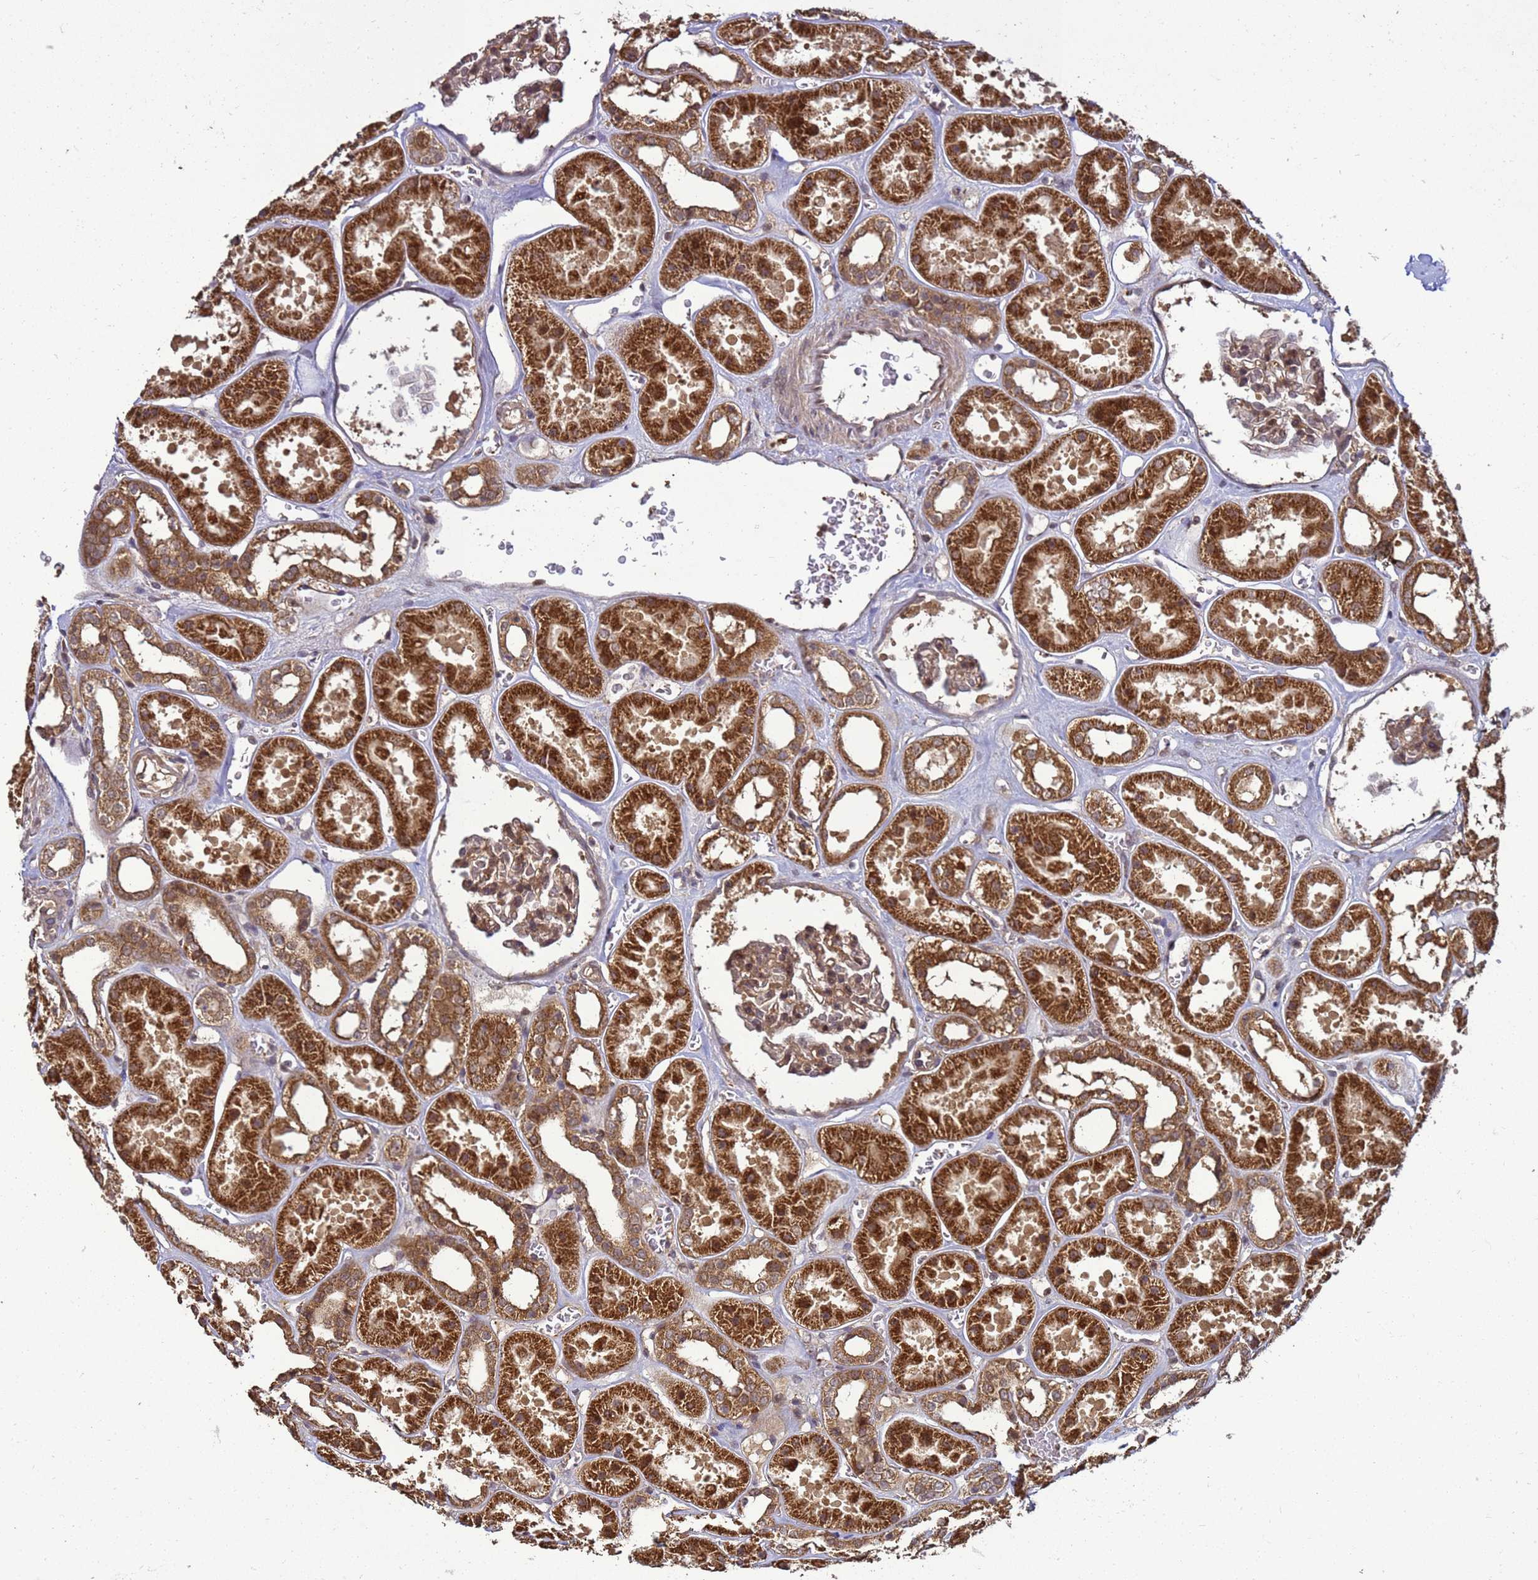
{"staining": {"intensity": "moderate", "quantity": ">75%", "location": "cytoplasmic/membranous"}, "tissue": "kidney", "cell_type": "Cells in glomeruli", "image_type": "normal", "snomed": [{"axis": "morphology", "description": "Normal tissue, NOS"}, {"axis": "topography", "description": "Kidney"}], "caption": "Kidney stained for a protein displays moderate cytoplasmic/membranous positivity in cells in glomeruli. Nuclei are stained in blue.", "gene": "CRBN", "patient": {"sex": "female", "age": 41}}